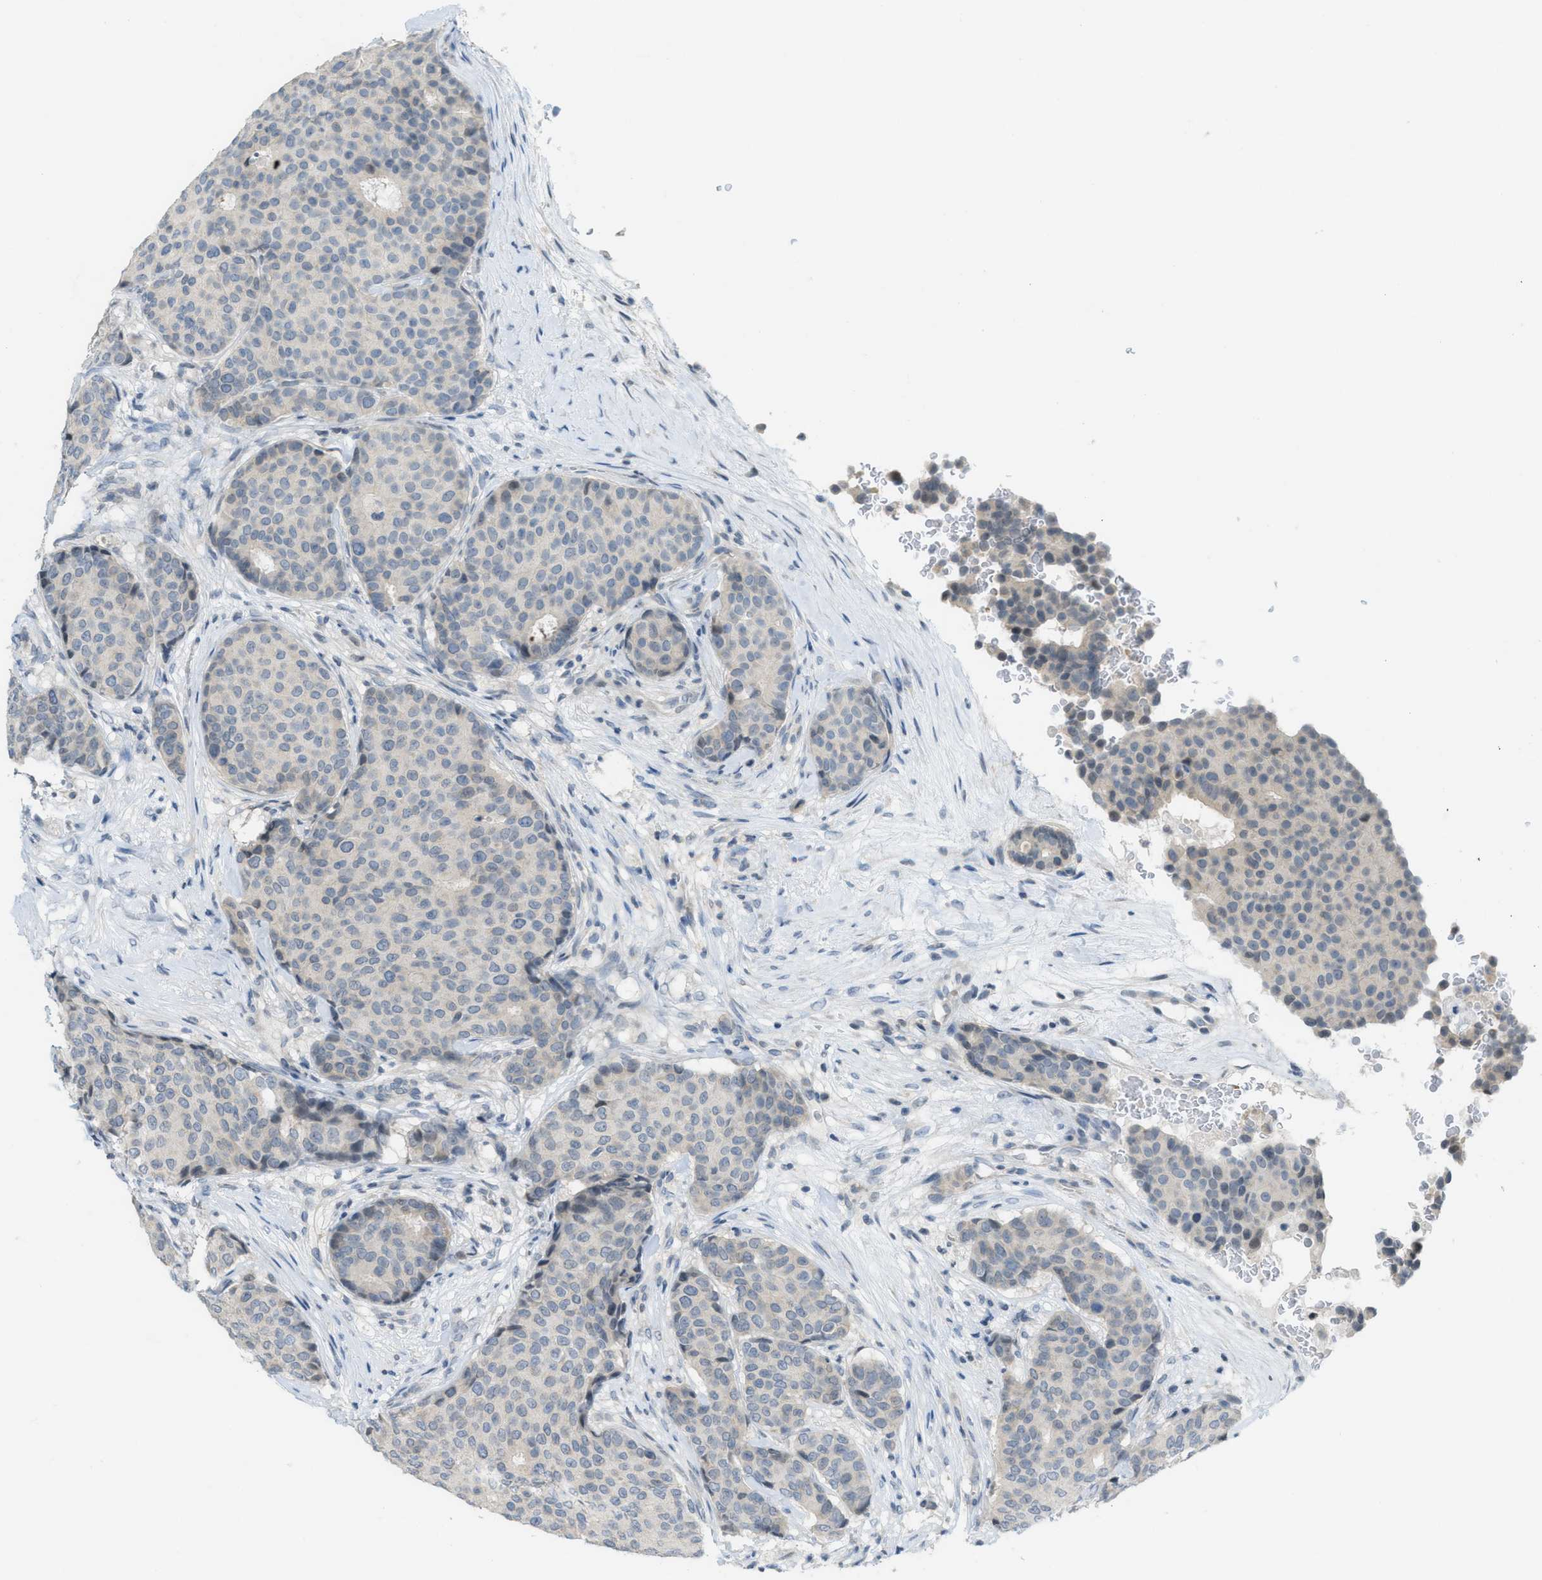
{"staining": {"intensity": "weak", "quantity": "<25%", "location": "cytoplasmic/membranous,nuclear"}, "tissue": "breast cancer", "cell_type": "Tumor cells", "image_type": "cancer", "snomed": [{"axis": "morphology", "description": "Duct carcinoma"}, {"axis": "topography", "description": "Breast"}], "caption": "This is an immunohistochemistry micrograph of infiltrating ductal carcinoma (breast). There is no staining in tumor cells.", "gene": "TXNDC2", "patient": {"sex": "female", "age": 75}}